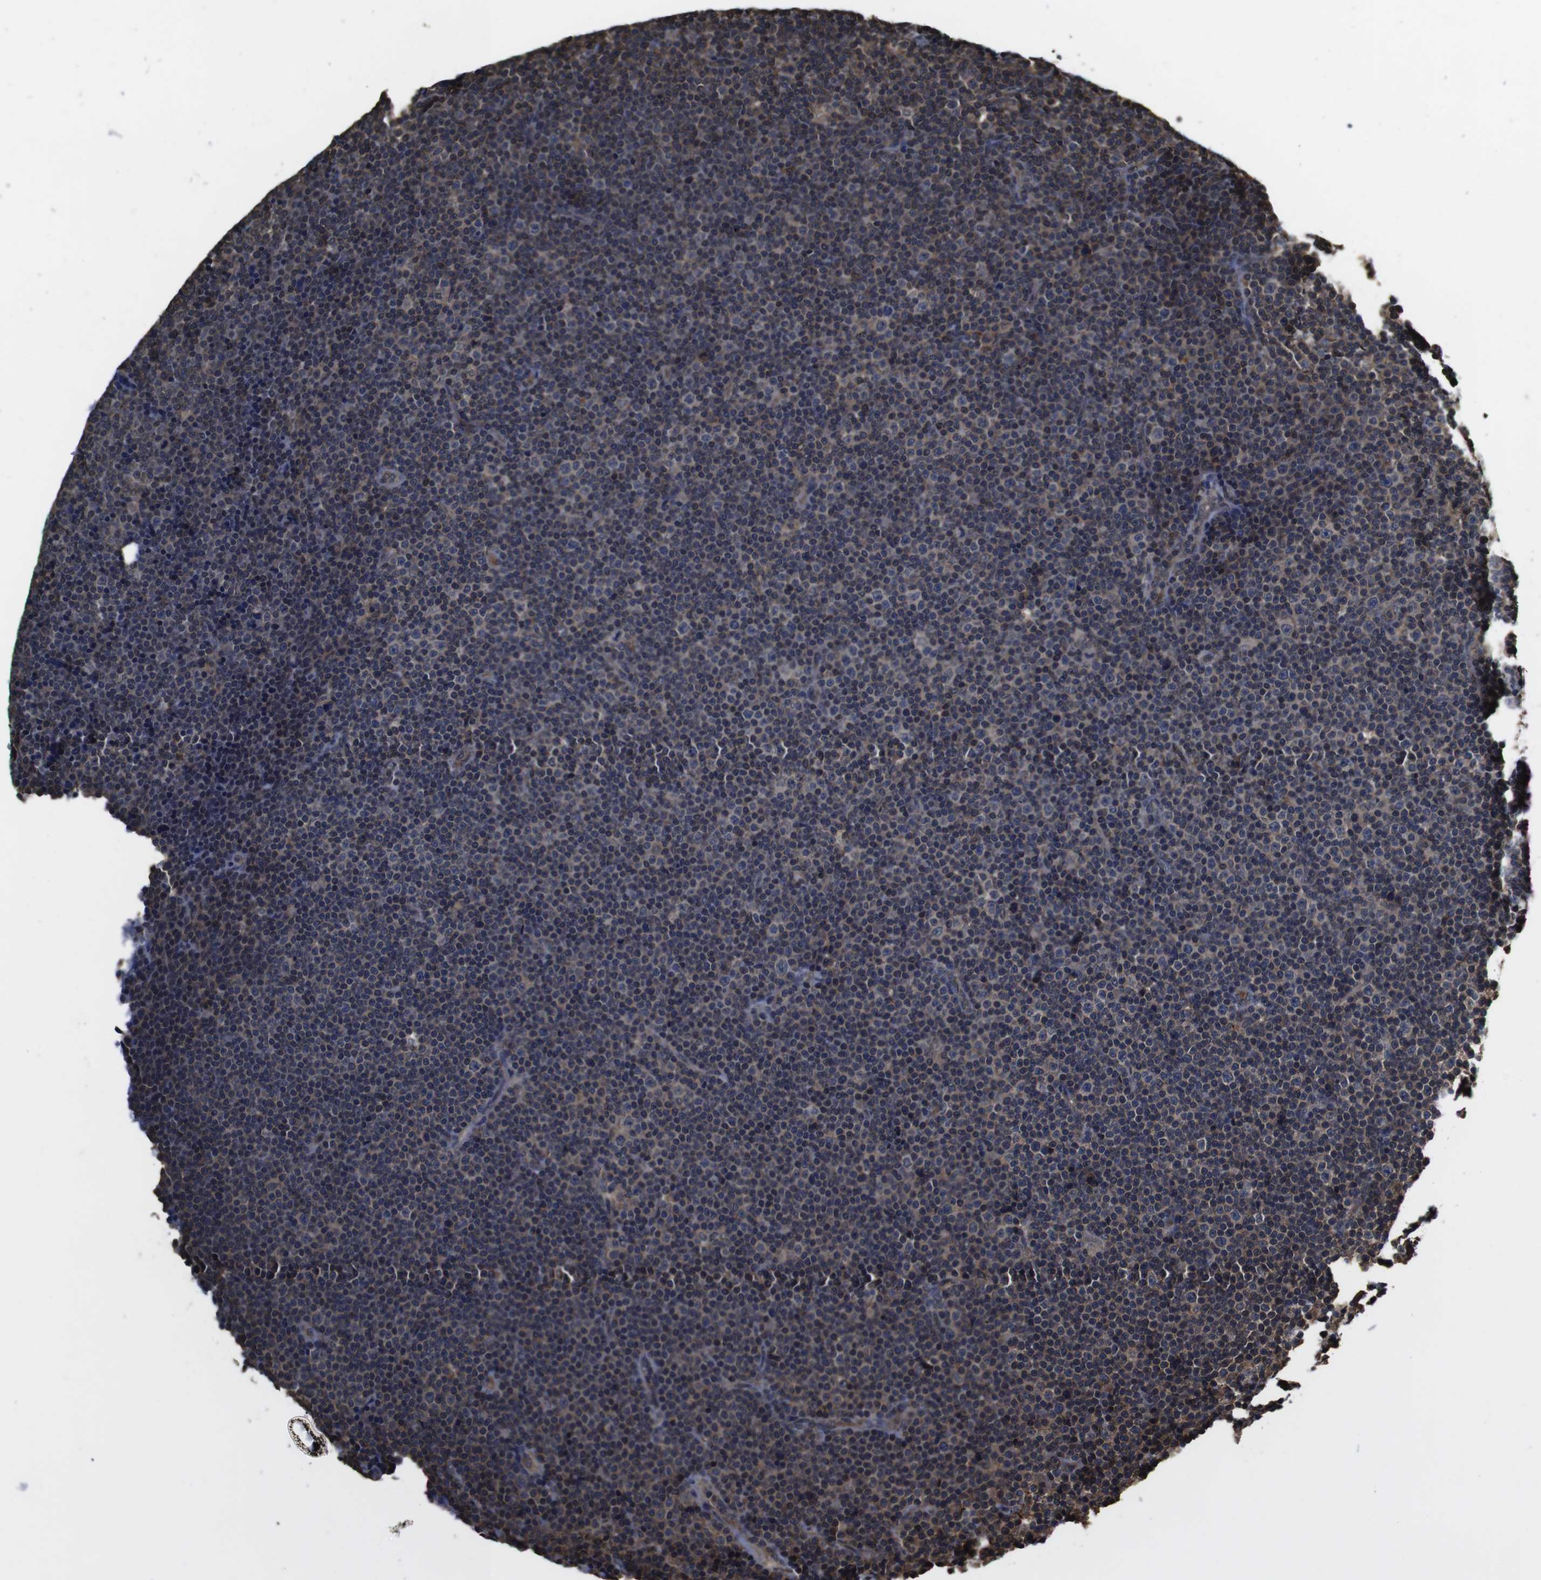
{"staining": {"intensity": "weak", "quantity": "<25%", "location": "cytoplasmic/membranous"}, "tissue": "lymphoma", "cell_type": "Tumor cells", "image_type": "cancer", "snomed": [{"axis": "morphology", "description": "Malignant lymphoma, non-Hodgkin's type, Low grade"}, {"axis": "topography", "description": "Lymph node"}], "caption": "Immunohistochemistry image of neoplastic tissue: malignant lymphoma, non-Hodgkin's type (low-grade) stained with DAB (3,3'-diaminobenzidine) shows no significant protein staining in tumor cells.", "gene": "CXCL11", "patient": {"sex": "female", "age": 67}}